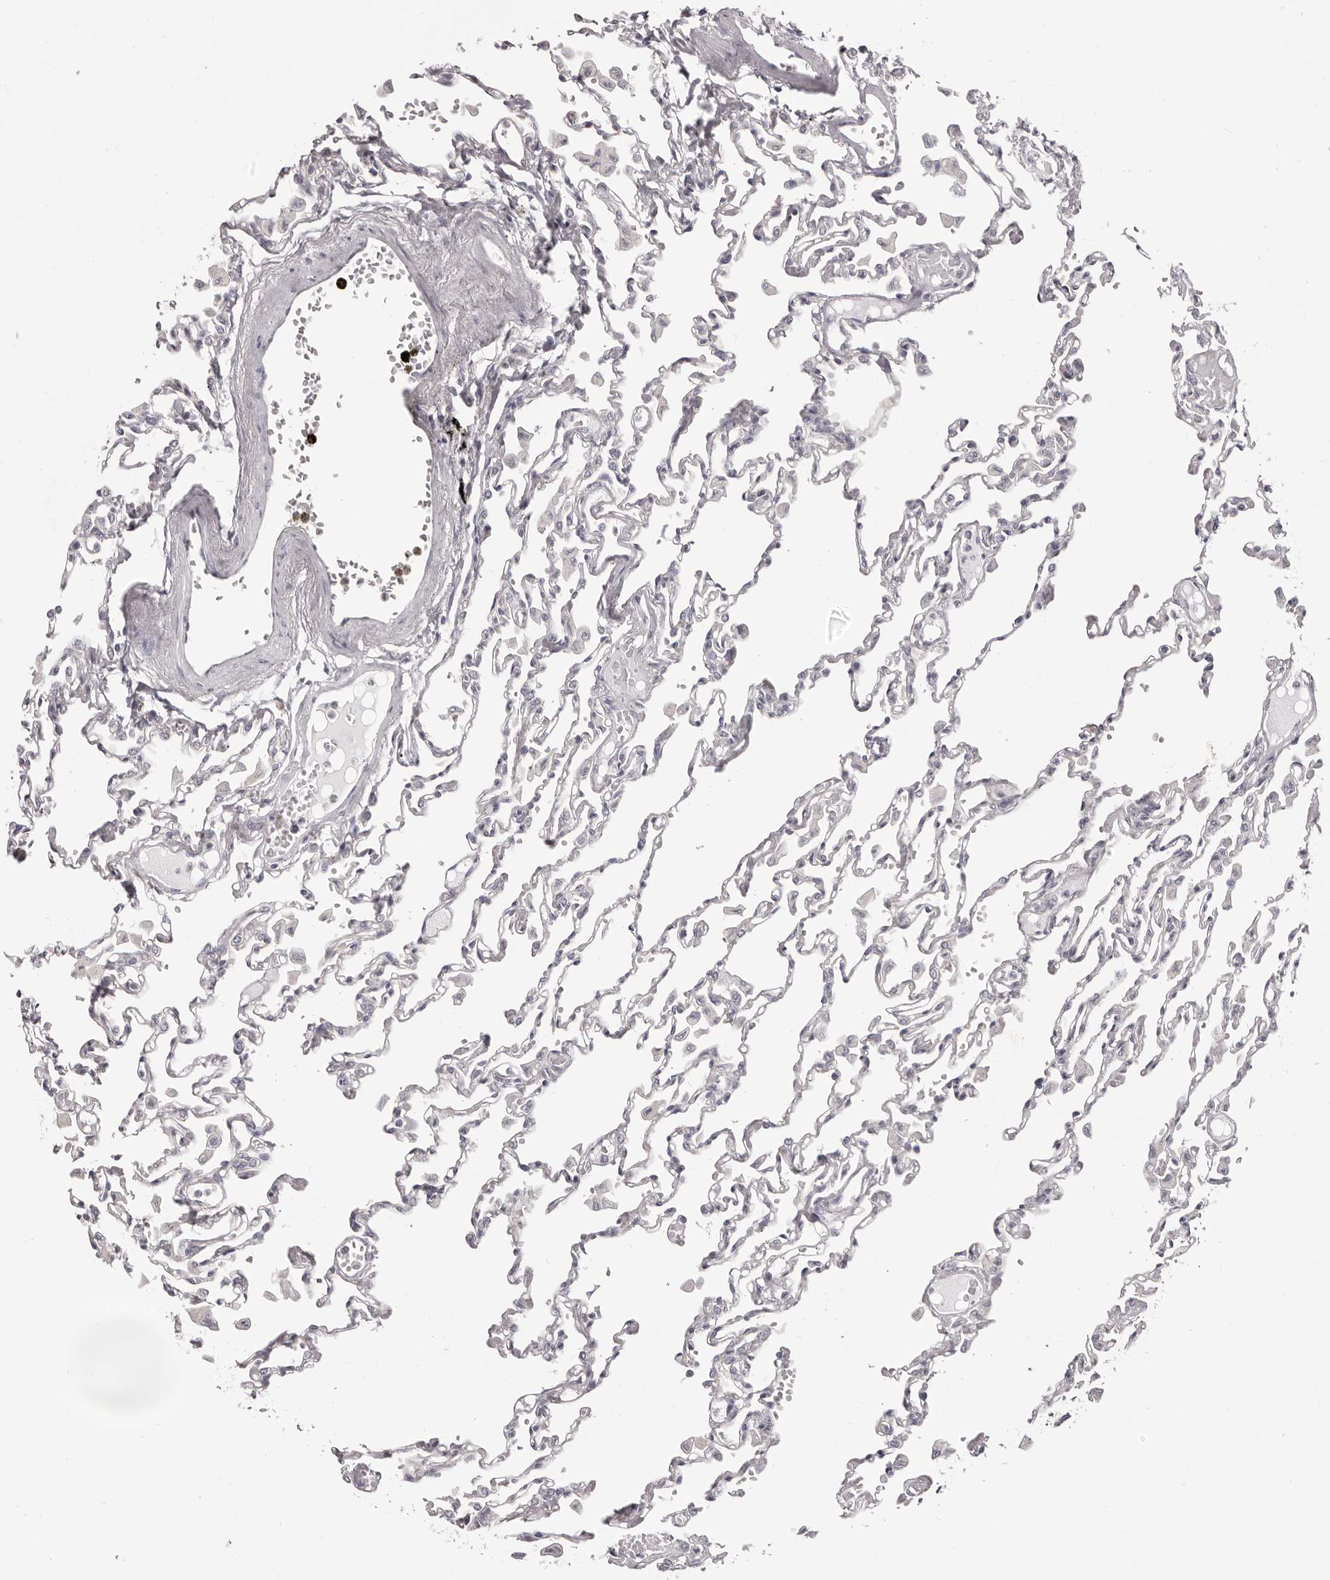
{"staining": {"intensity": "negative", "quantity": "none", "location": "none"}, "tissue": "lung", "cell_type": "Alveolar cells", "image_type": "normal", "snomed": [{"axis": "morphology", "description": "Normal tissue, NOS"}, {"axis": "topography", "description": "Bronchus"}, {"axis": "topography", "description": "Lung"}], "caption": "Immunohistochemistry of normal human lung displays no staining in alveolar cells. (DAB immunohistochemistry (IHC) with hematoxylin counter stain).", "gene": "OTUD3", "patient": {"sex": "female", "age": 49}}